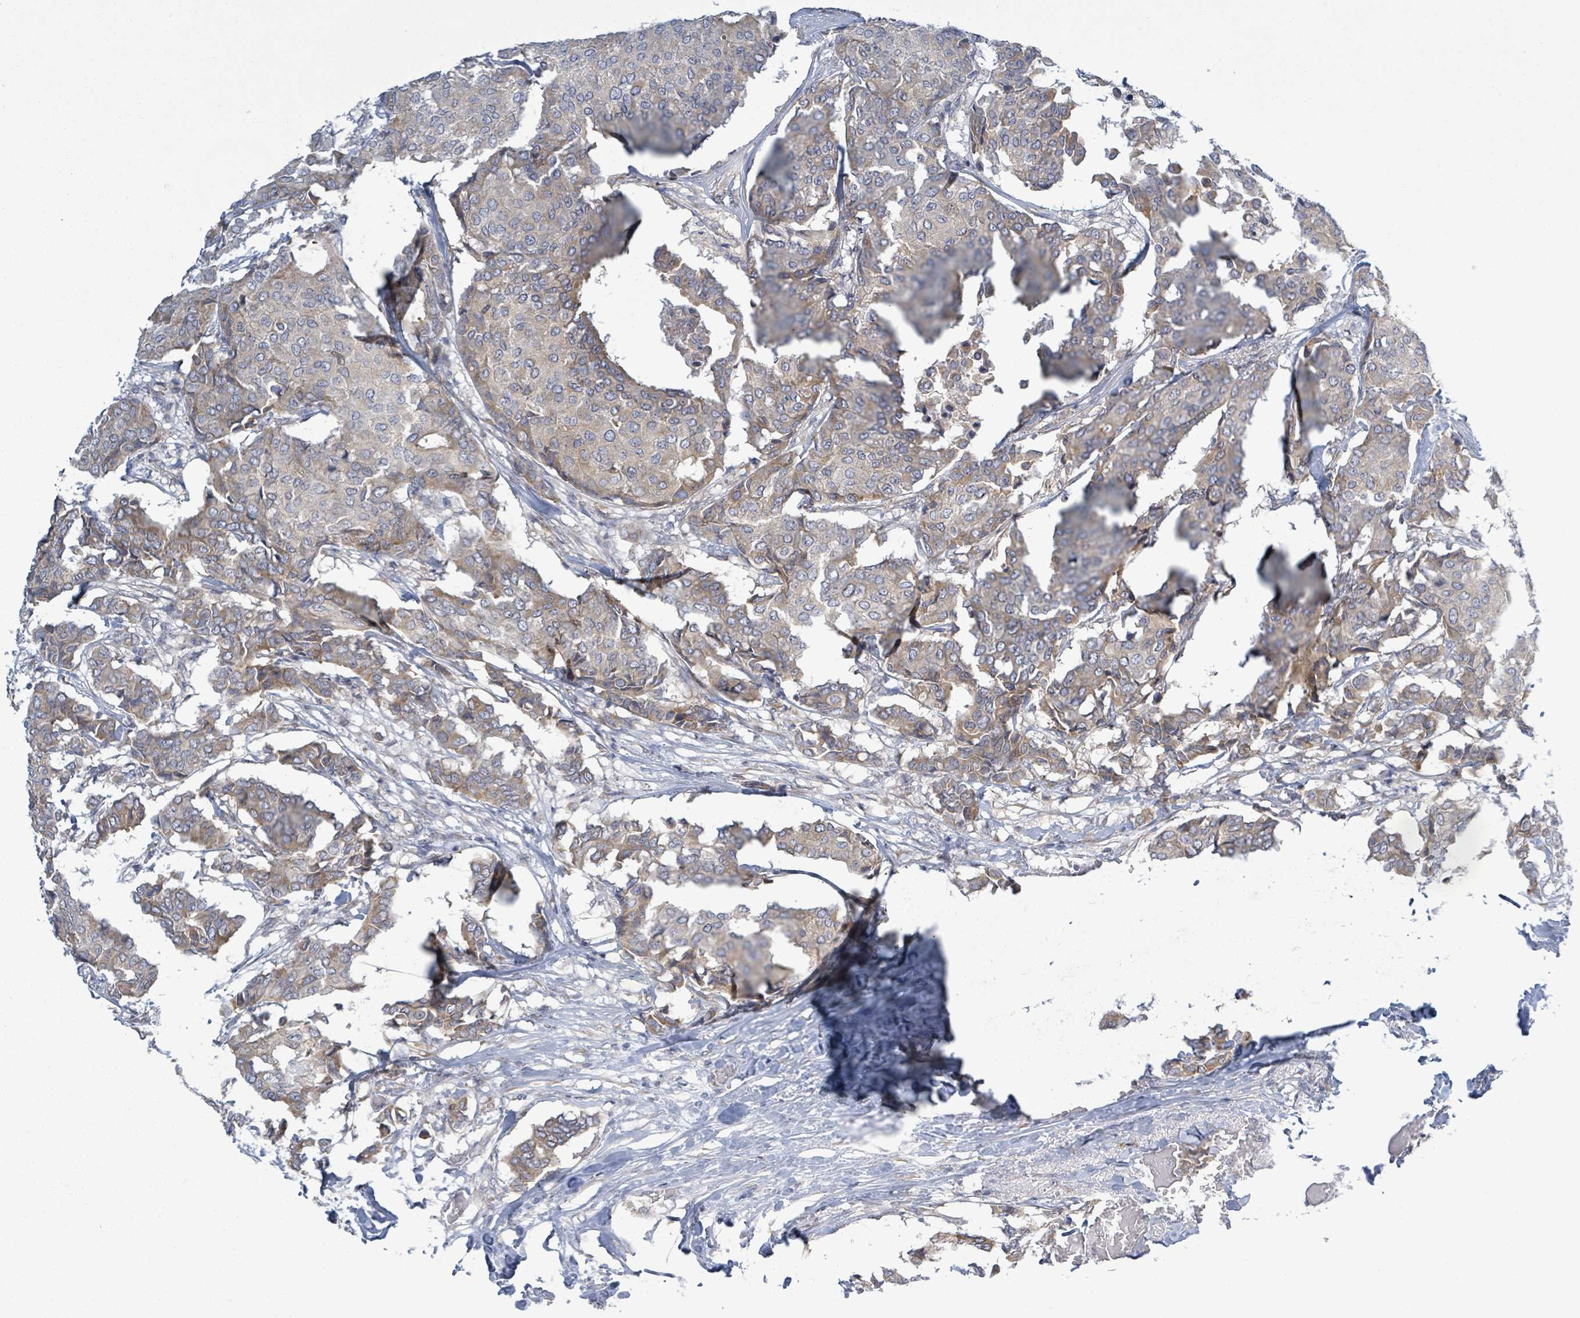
{"staining": {"intensity": "weak", "quantity": ">75%", "location": "cytoplasmic/membranous"}, "tissue": "breast cancer", "cell_type": "Tumor cells", "image_type": "cancer", "snomed": [{"axis": "morphology", "description": "Duct carcinoma"}, {"axis": "topography", "description": "Breast"}], "caption": "Weak cytoplasmic/membranous expression for a protein is identified in about >75% of tumor cells of breast invasive ductal carcinoma using immunohistochemistry.", "gene": "ATP13A1", "patient": {"sex": "female", "age": 75}}